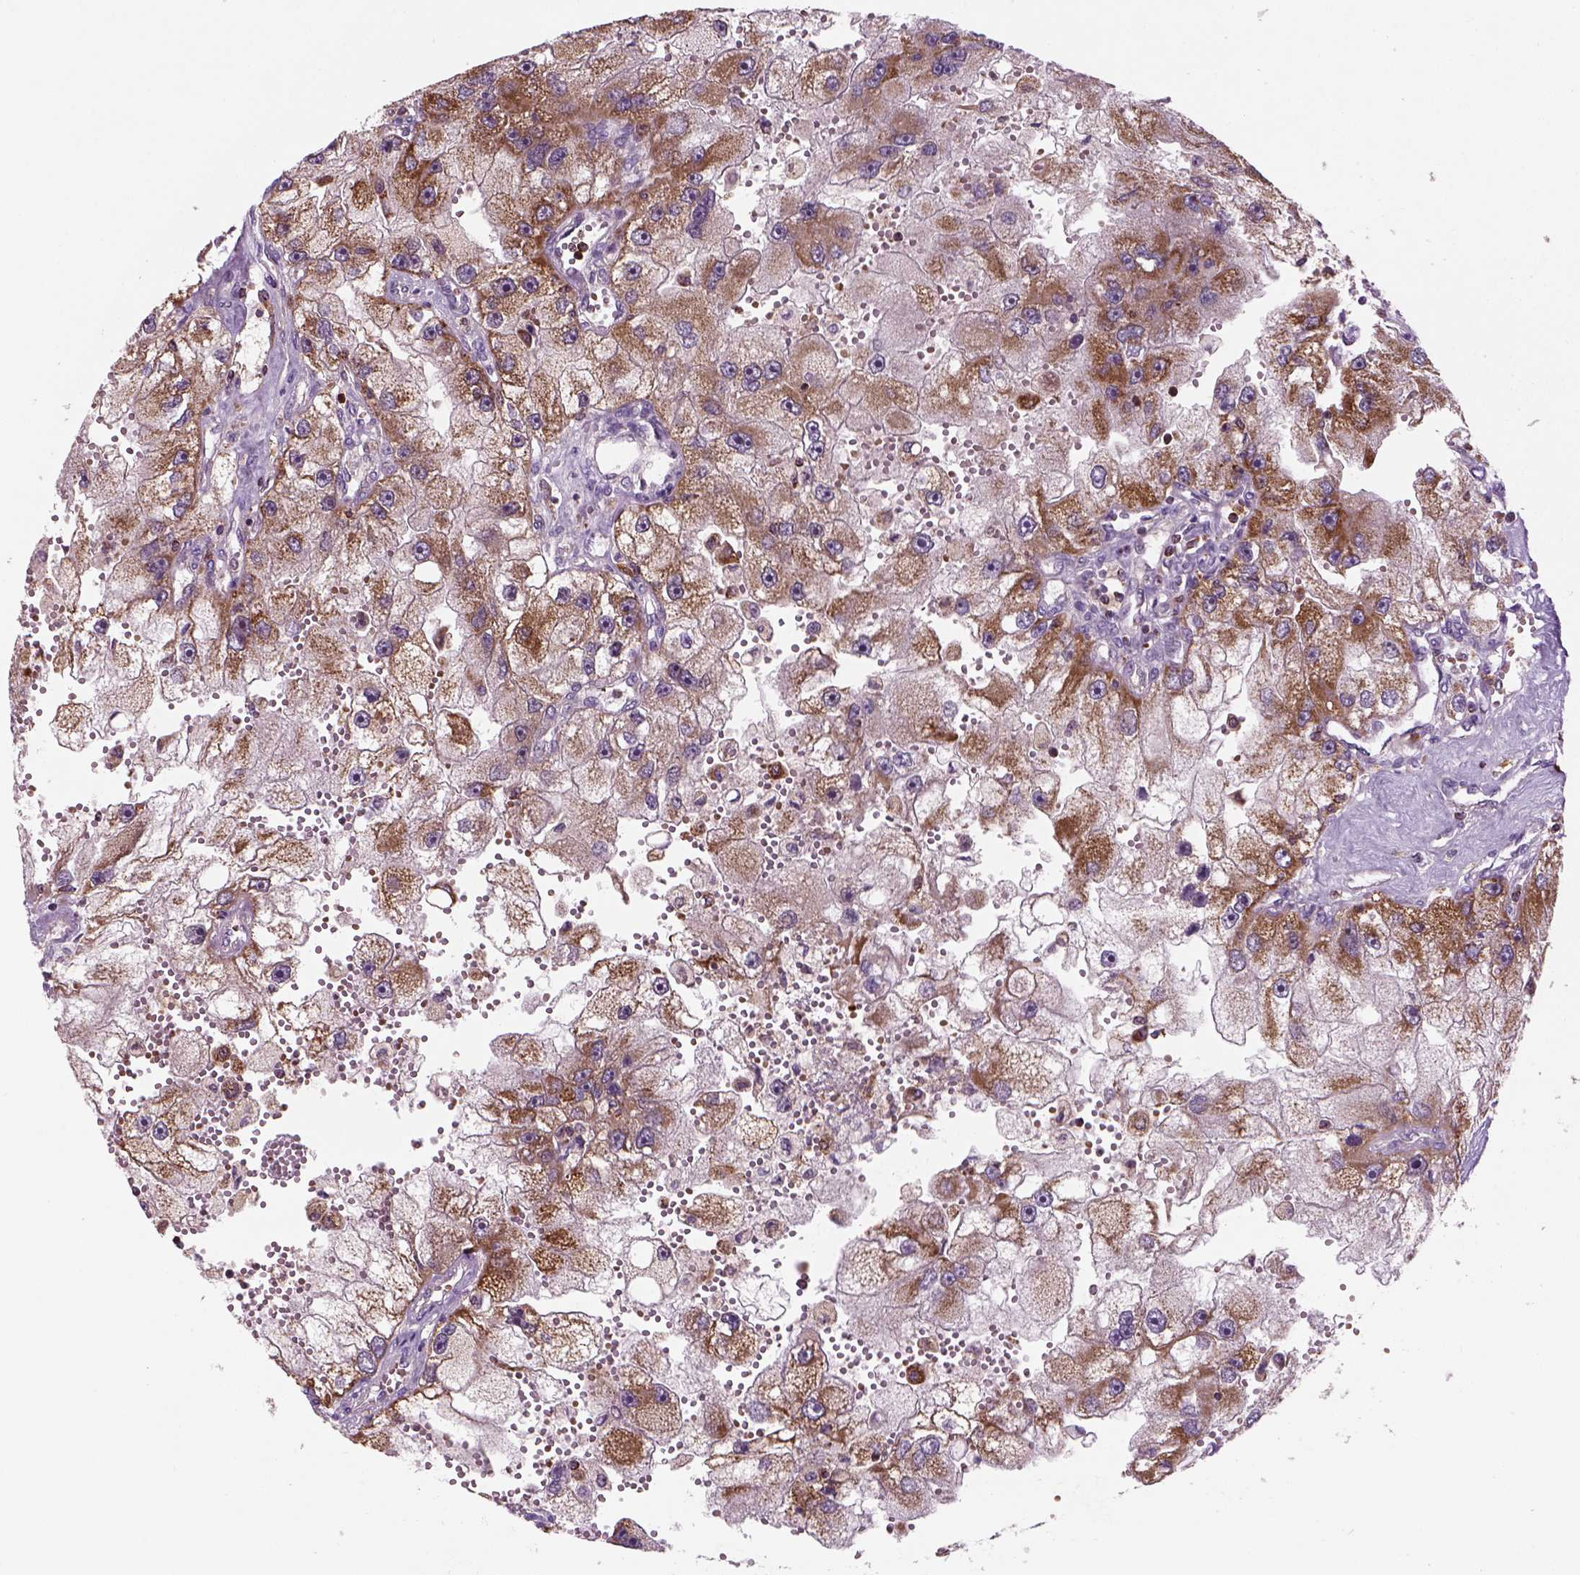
{"staining": {"intensity": "moderate", "quantity": ">75%", "location": "cytoplasmic/membranous"}, "tissue": "renal cancer", "cell_type": "Tumor cells", "image_type": "cancer", "snomed": [{"axis": "morphology", "description": "Adenocarcinoma, NOS"}, {"axis": "topography", "description": "Kidney"}], "caption": "This is an image of immunohistochemistry staining of renal cancer (adenocarcinoma), which shows moderate staining in the cytoplasmic/membranous of tumor cells.", "gene": "NUDT16L1", "patient": {"sex": "male", "age": 63}}